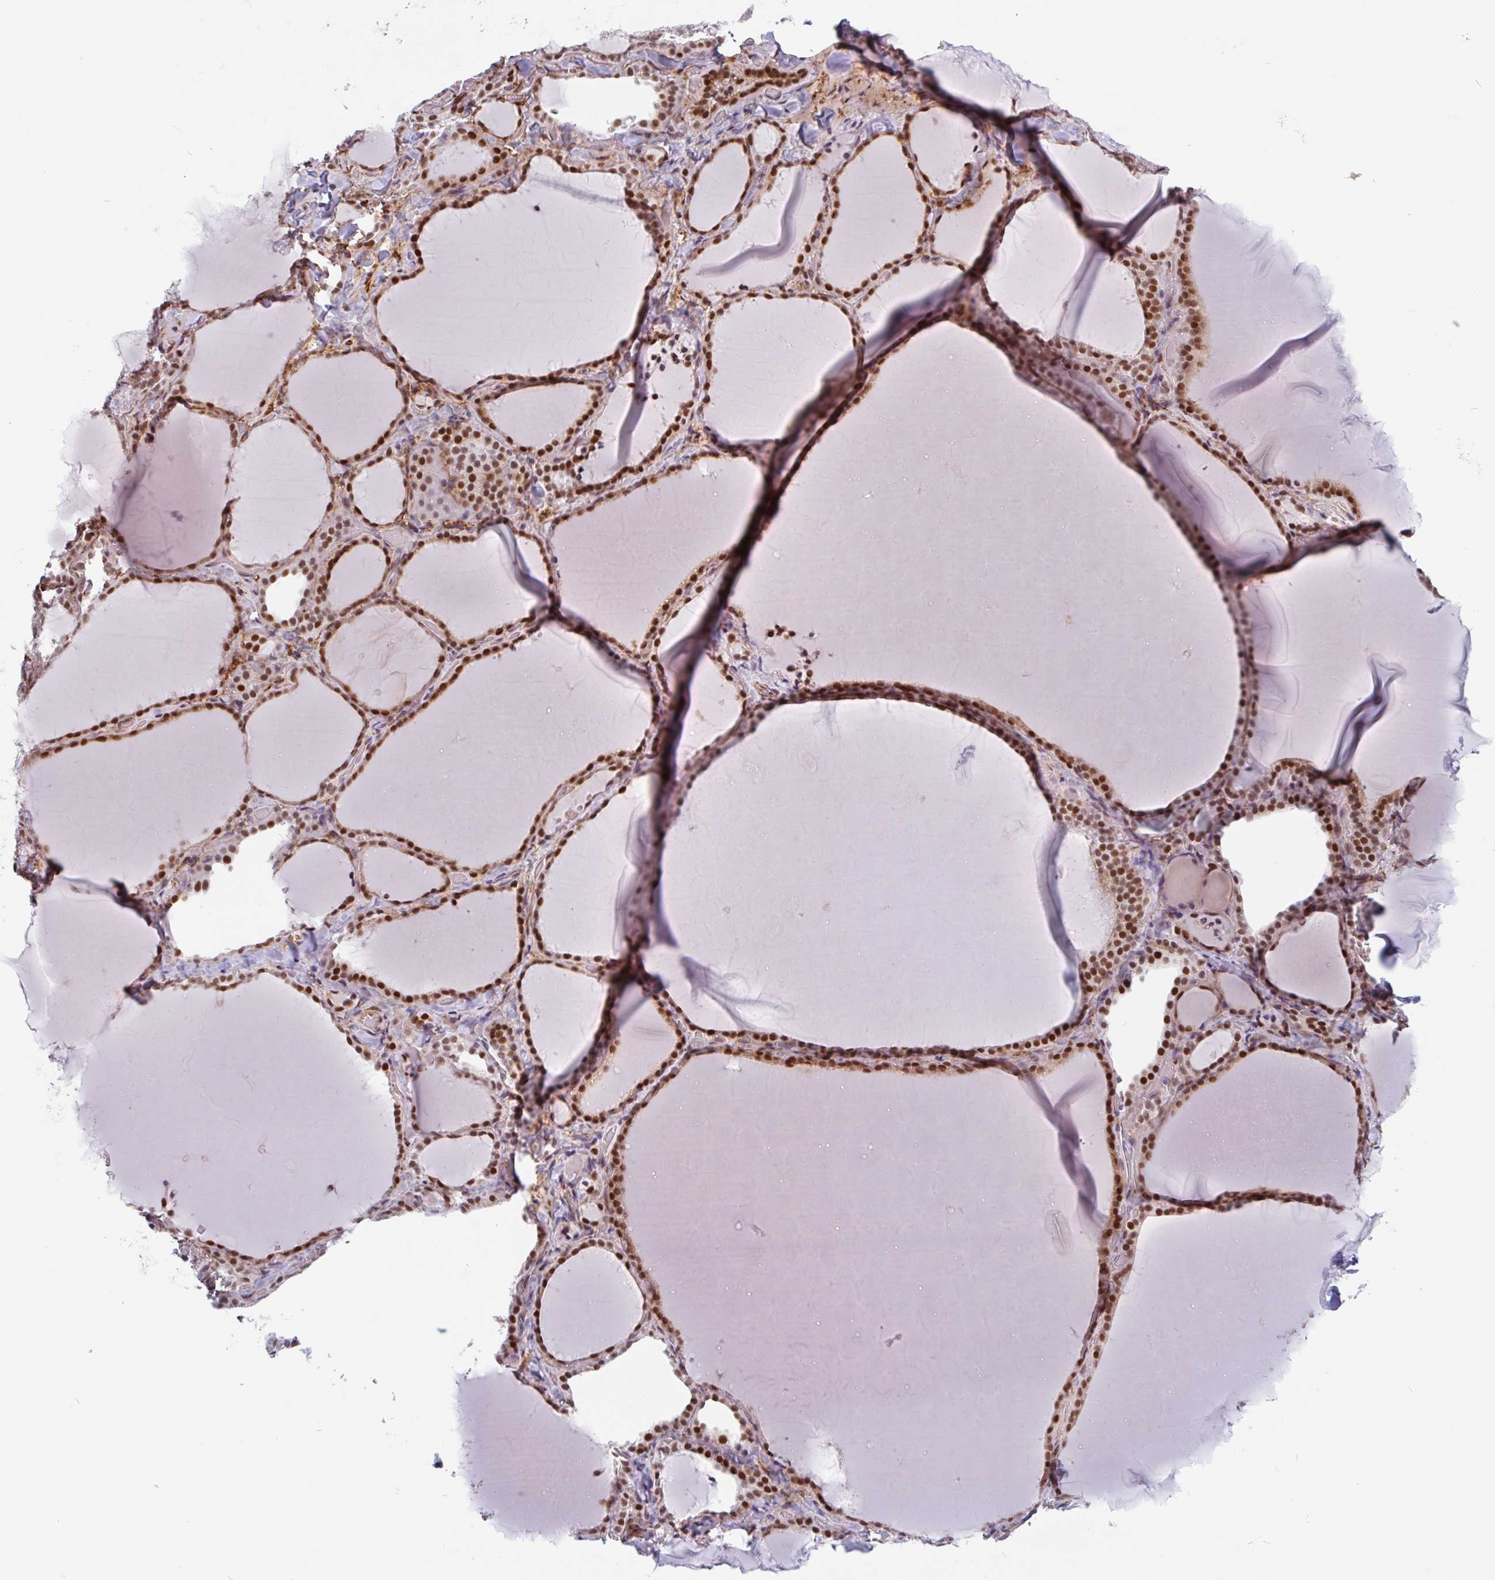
{"staining": {"intensity": "strong", "quantity": ">75%", "location": "nuclear"}, "tissue": "thyroid gland", "cell_type": "Glandular cells", "image_type": "normal", "snomed": [{"axis": "morphology", "description": "Normal tissue, NOS"}, {"axis": "topography", "description": "Thyroid gland"}], "caption": "IHC staining of benign thyroid gland, which displays high levels of strong nuclear expression in about >75% of glandular cells indicating strong nuclear protein expression. The staining was performed using DAB (3,3'-diaminobenzidine) (brown) for protein detection and nuclei were counterstained in hematoxylin (blue).", "gene": "TMEM119", "patient": {"sex": "female", "age": 22}}